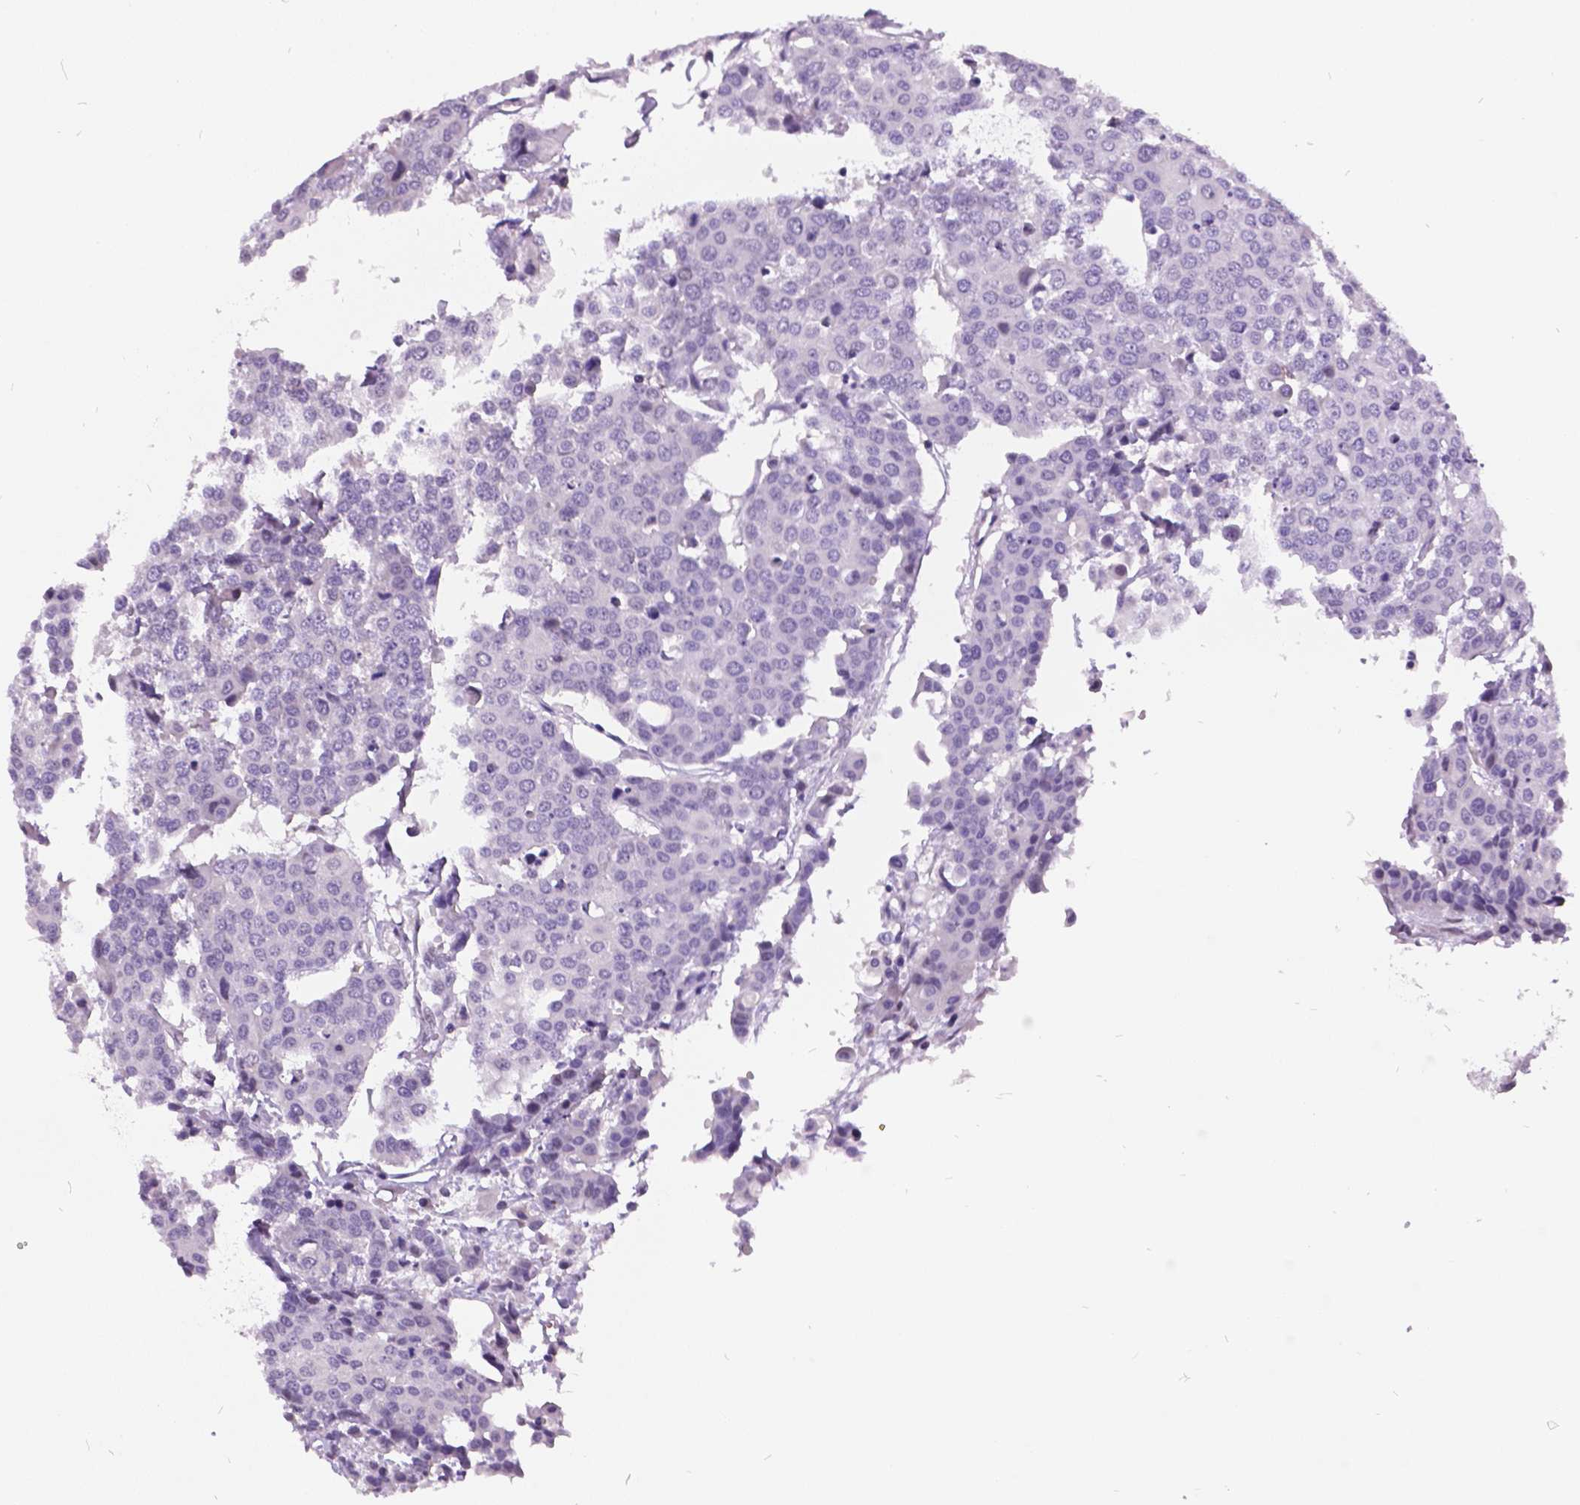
{"staining": {"intensity": "negative", "quantity": "none", "location": "none"}, "tissue": "carcinoid", "cell_type": "Tumor cells", "image_type": "cancer", "snomed": [{"axis": "morphology", "description": "Carcinoid, malignant, NOS"}, {"axis": "topography", "description": "Colon"}], "caption": "The image shows no staining of tumor cells in malignant carcinoid.", "gene": "DPF3", "patient": {"sex": "male", "age": 81}}